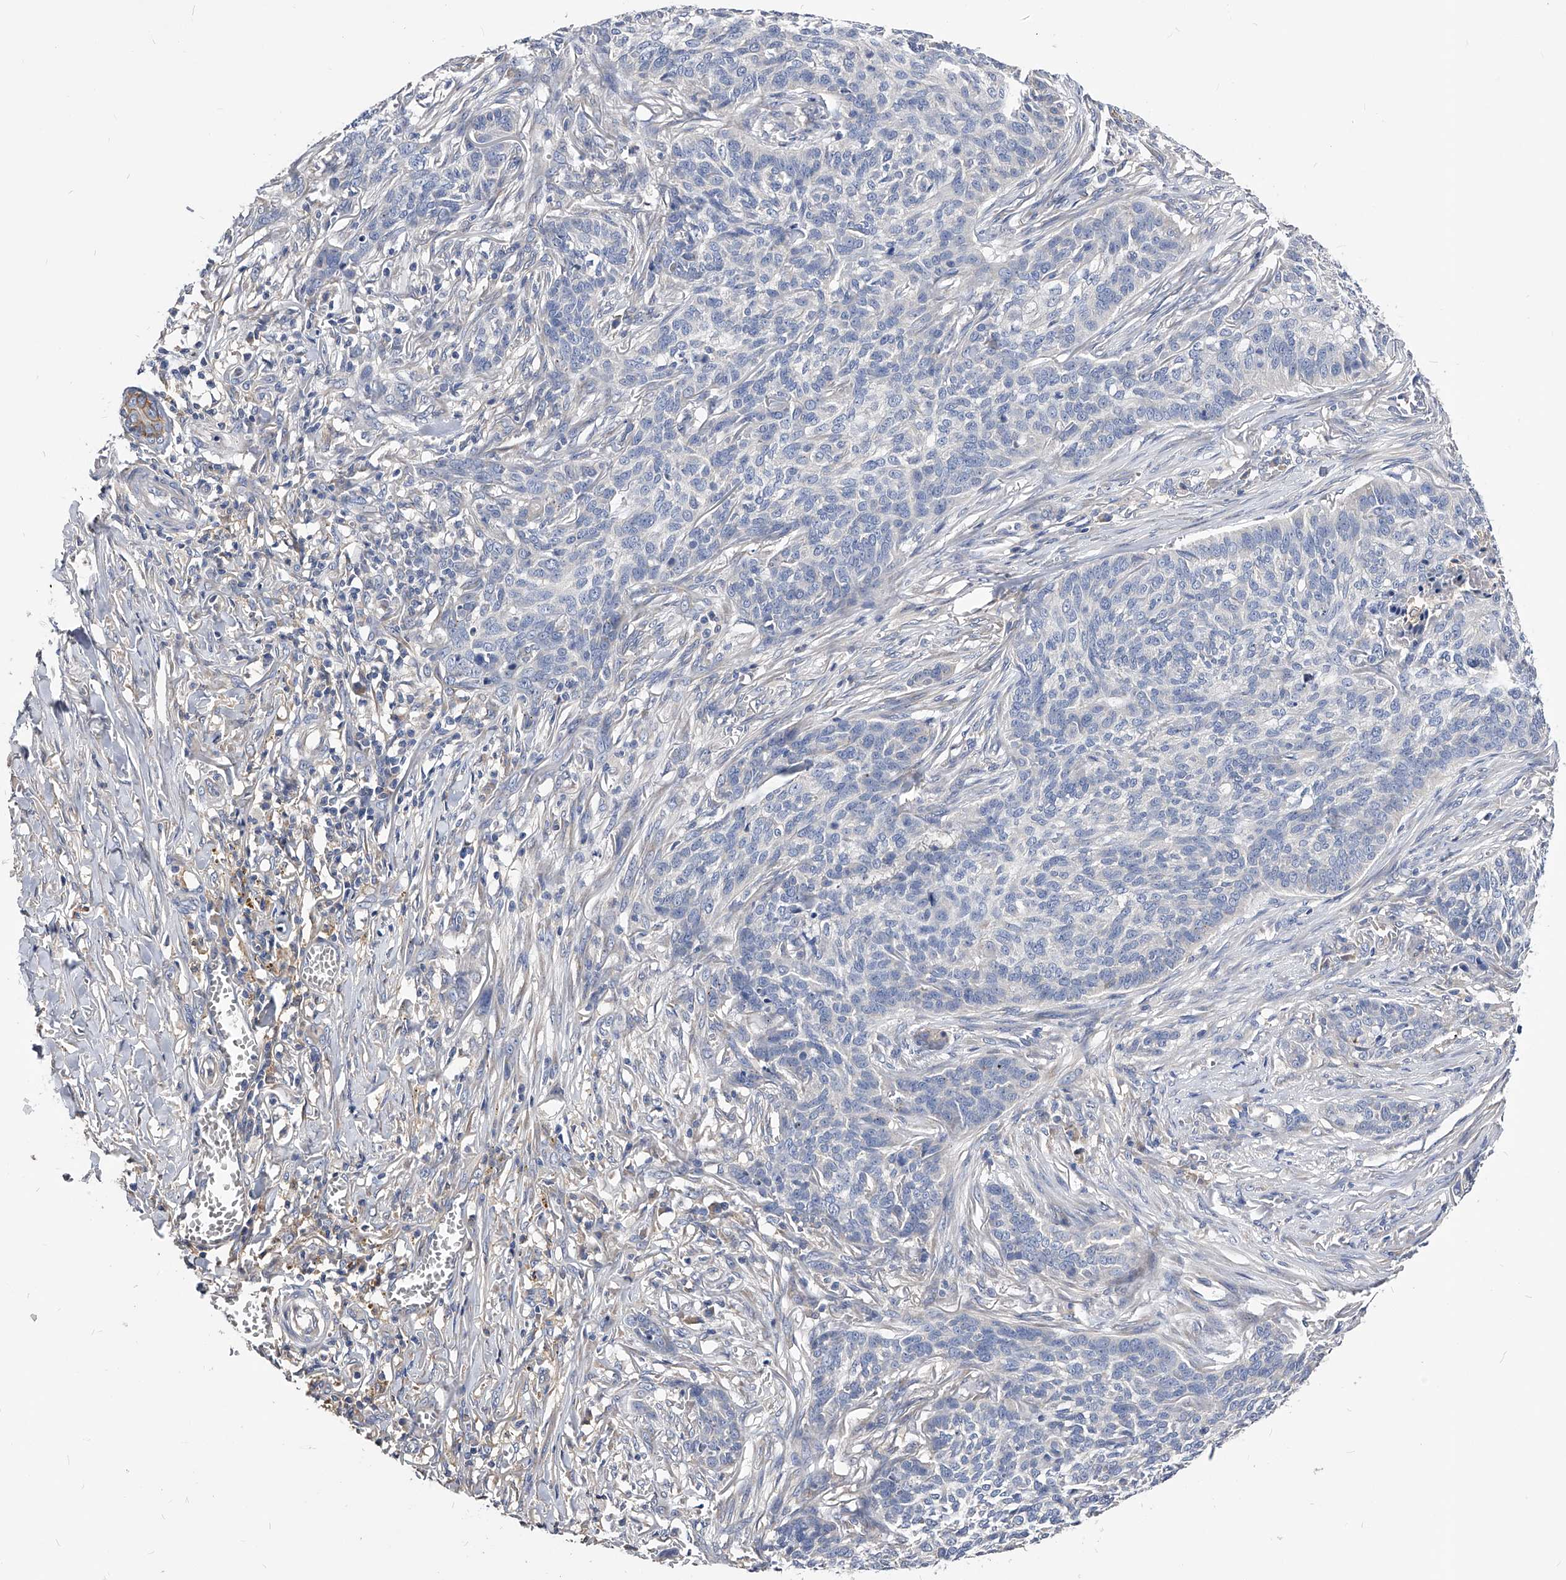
{"staining": {"intensity": "negative", "quantity": "none", "location": "none"}, "tissue": "skin cancer", "cell_type": "Tumor cells", "image_type": "cancer", "snomed": [{"axis": "morphology", "description": "Basal cell carcinoma"}, {"axis": "topography", "description": "Skin"}], "caption": "Tumor cells are negative for protein expression in human skin basal cell carcinoma. (Stains: DAB (3,3'-diaminobenzidine) immunohistochemistry with hematoxylin counter stain, Microscopy: brightfield microscopy at high magnification).", "gene": "ARL4C", "patient": {"sex": "male", "age": 85}}